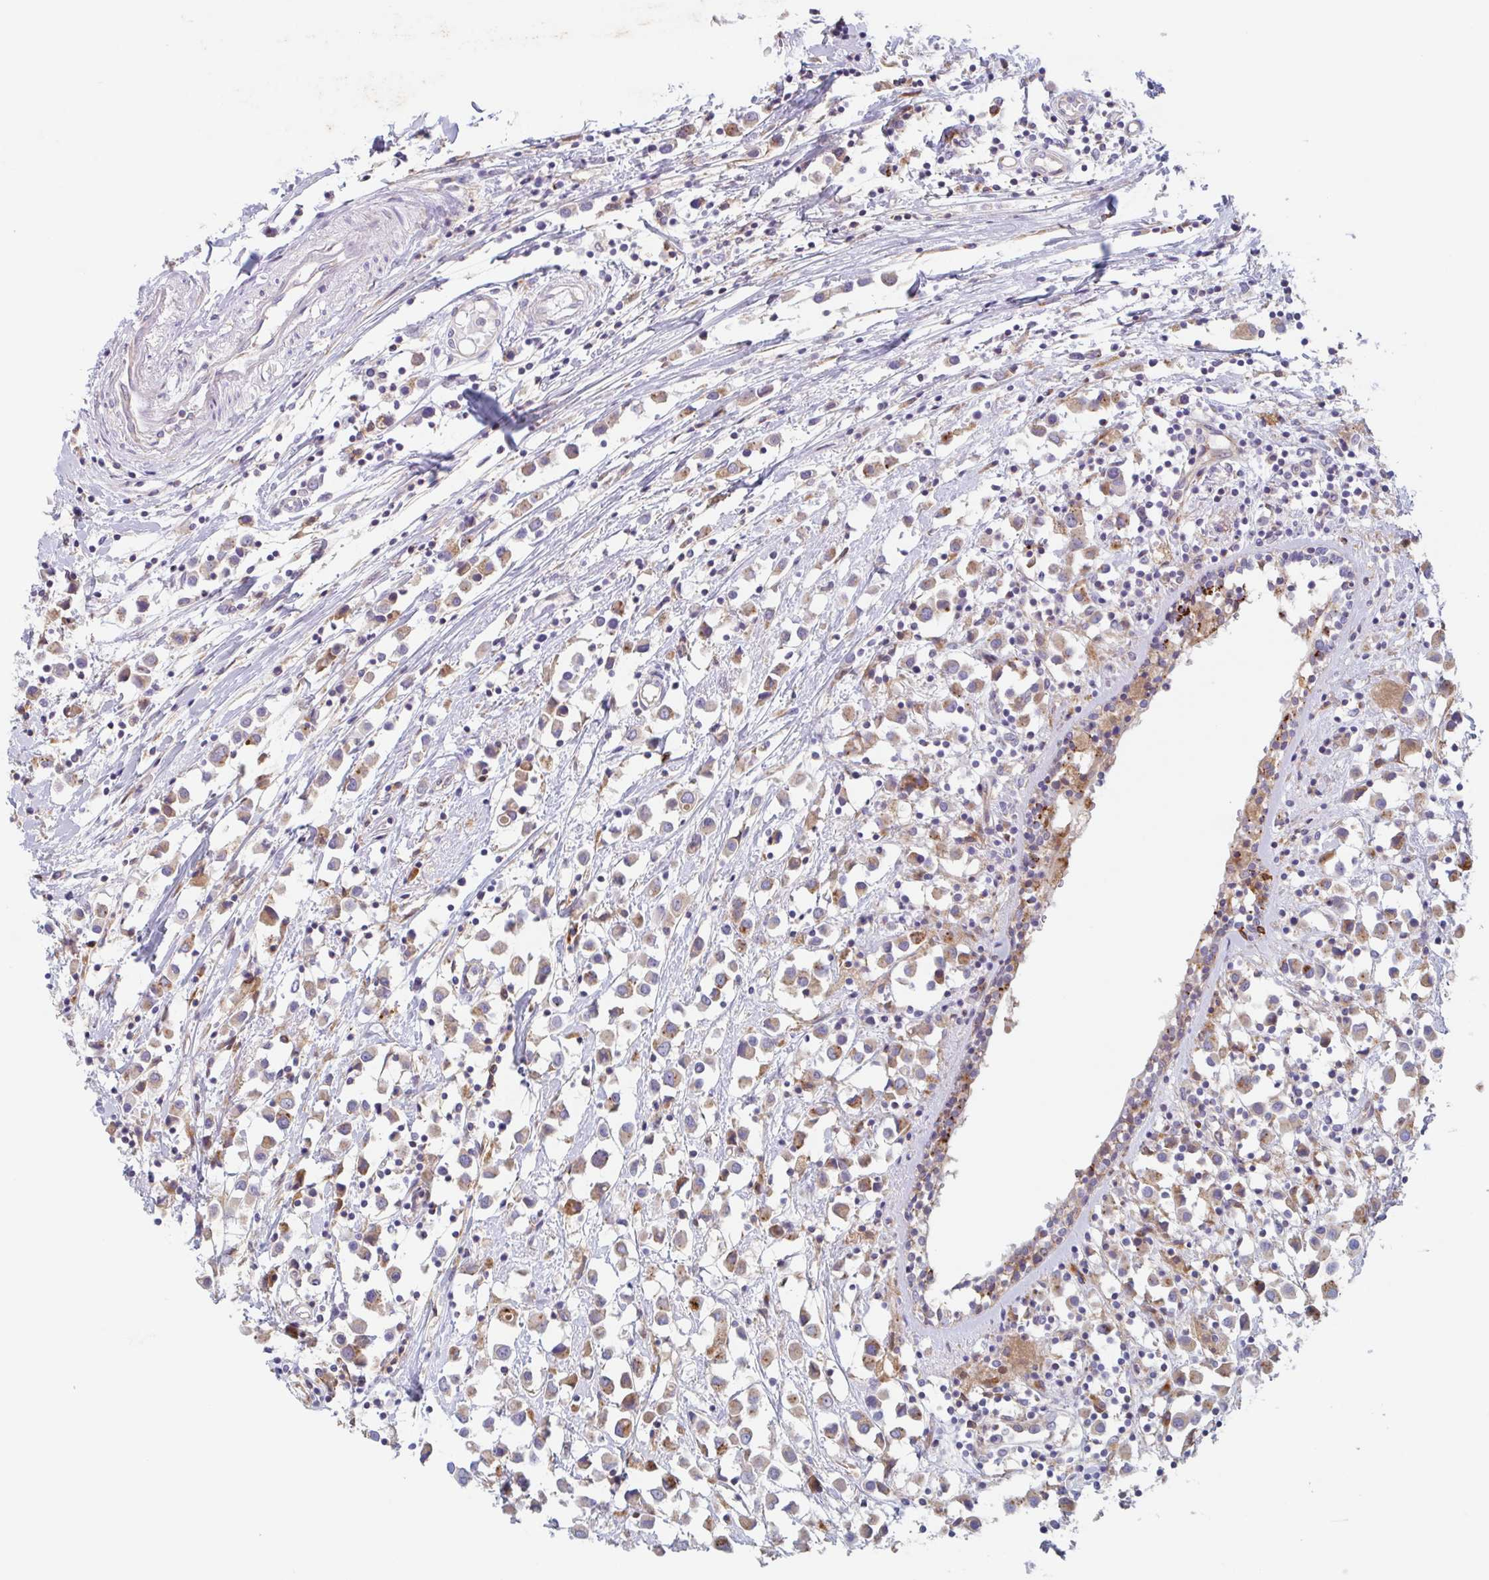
{"staining": {"intensity": "moderate", "quantity": ">75%", "location": "cytoplasmic/membranous"}, "tissue": "breast cancer", "cell_type": "Tumor cells", "image_type": "cancer", "snomed": [{"axis": "morphology", "description": "Duct carcinoma"}, {"axis": "topography", "description": "Breast"}], "caption": "Protein expression analysis of human breast invasive ductal carcinoma reveals moderate cytoplasmic/membranous expression in about >75% of tumor cells. The staining was performed using DAB (3,3'-diaminobenzidine), with brown indicating positive protein expression. Nuclei are stained blue with hematoxylin.", "gene": "MANBA", "patient": {"sex": "female", "age": 61}}